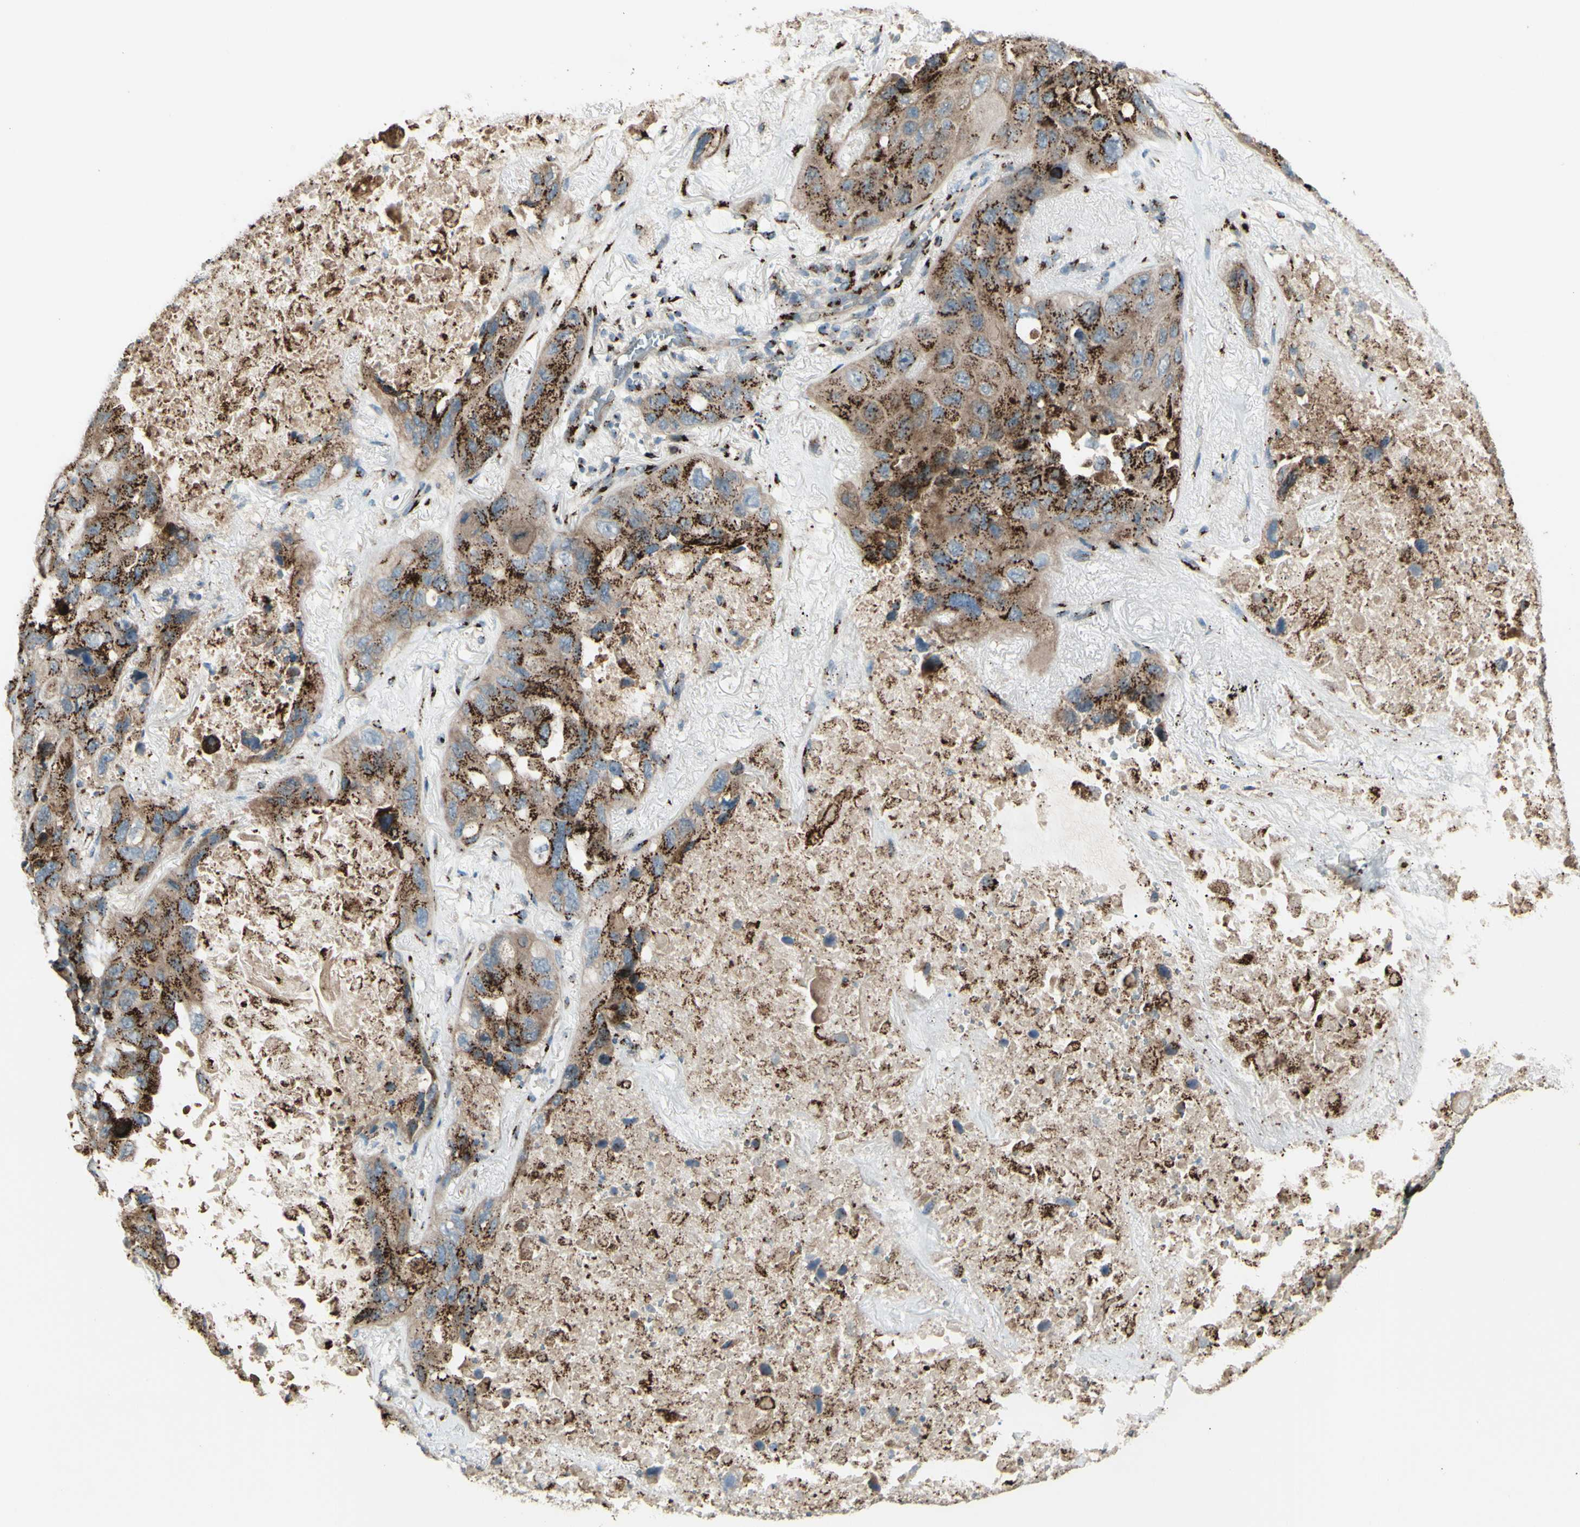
{"staining": {"intensity": "moderate", "quantity": ">75%", "location": "cytoplasmic/membranous"}, "tissue": "lung cancer", "cell_type": "Tumor cells", "image_type": "cancer", "snomed": [{"axis": "morphology", "description": "Squamous cell carcinoma, NOS"}, {"axis": "topography", "description": "Lung"}], "caption": "Squamous cell carcinoma (lung) stained with immunohistochemistry (IHC) displays moderate cytoplasmic/membranous staining in about >75% of tumor cells.", "gene": "BPNT2", "patient": {"sex": "female", "age": 73}}